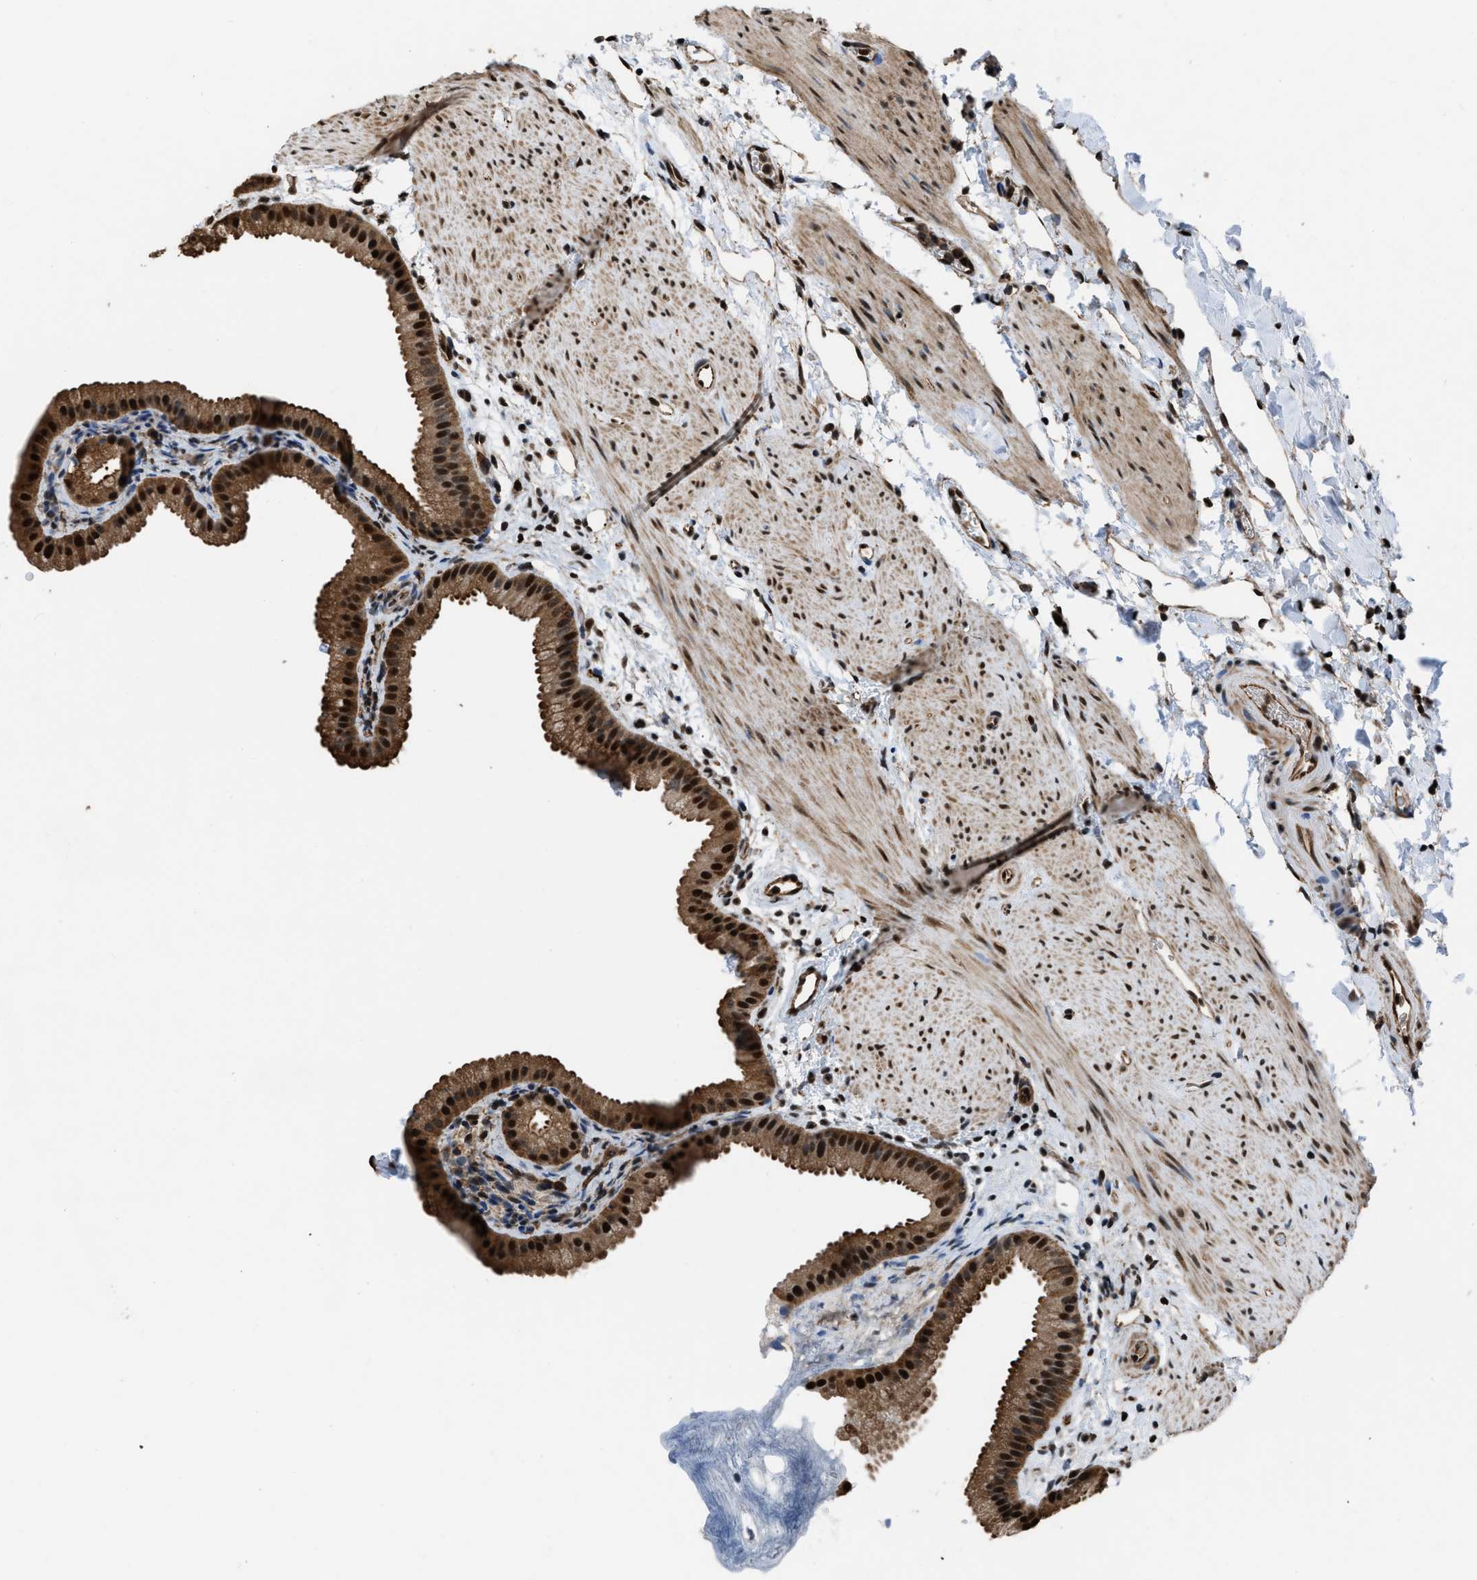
{"staining": {"intensity": "strong", "quantity": ">75%", "location": "cytoplasmic/membranous,nuclear"}, "tissue": "gallbladder", "cell_type": "Glandular cells", "image_type": "normal", "snomed": [{"axis": "morphology", "description": "Normal tissue, NOS"}, {"axis": "topography", "description": "Gallbladder"}], "caption": "The histopathology image demonstrates staining of benign gallbladder, revealing strong cytoplasmic/membranous,nuclear protein positivity (brown color) within glandular cells.", "gene": "FNTA", "patient": {"sex": "female", "age": 64}}